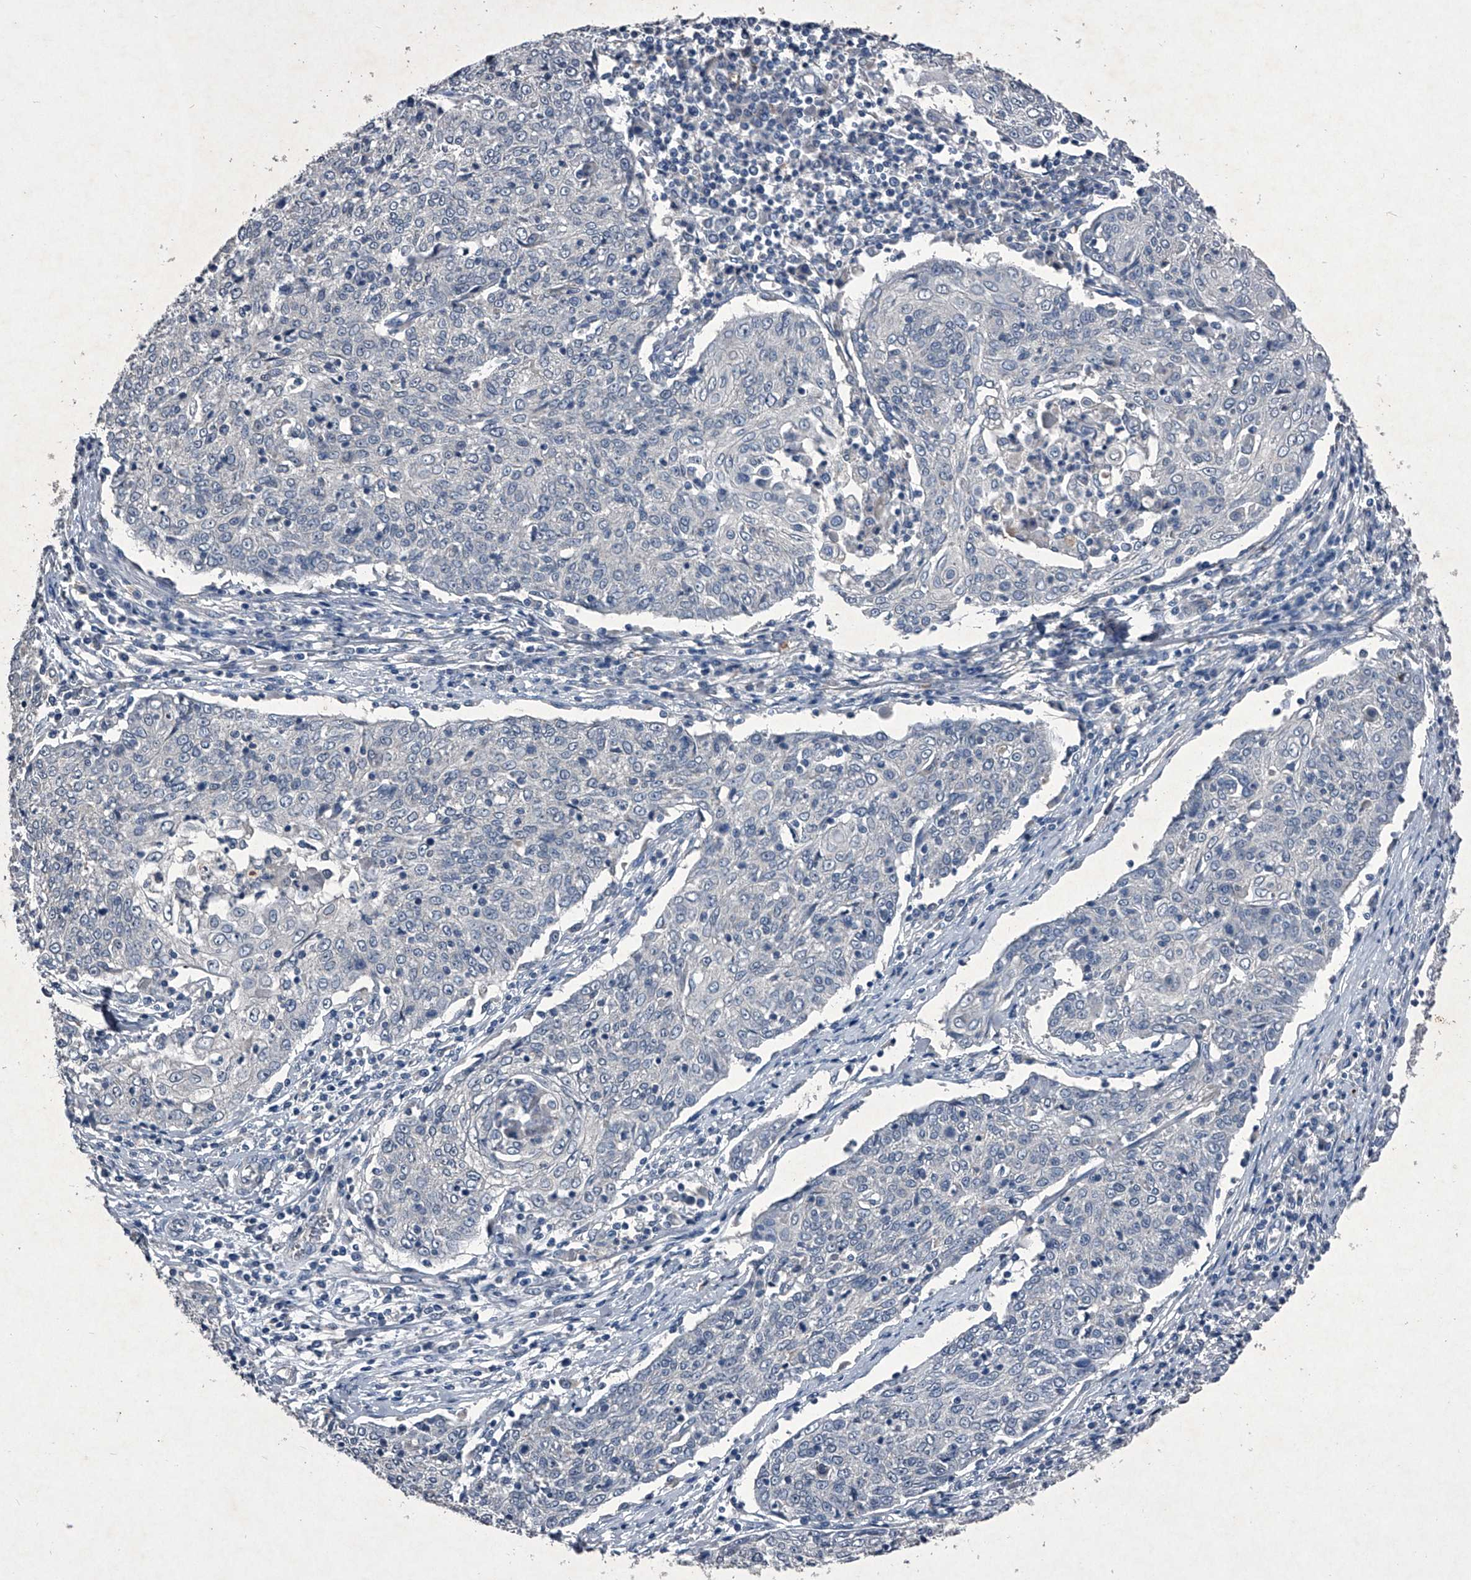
{"staining": {"intensity": "negative", "quantity": "none", "location": "none"}, "tissue": "cervical cancer", "cell_type": "Tumor cells", "image_type": "cancer", "snomed": [{"axis": "morphology", "description": "Squamous cell carcinoma, NOS"}, {"axis": "topography", "description": "Cervix"}], "caption": "A high-resolution histopathology image shows IHC staining of cervical cancer (squamous cell carcinoma), which reveals no significant expression in tumor cells.", "gene": "MAPKAP1", "patient": {"sex": "female", "age": 48}}